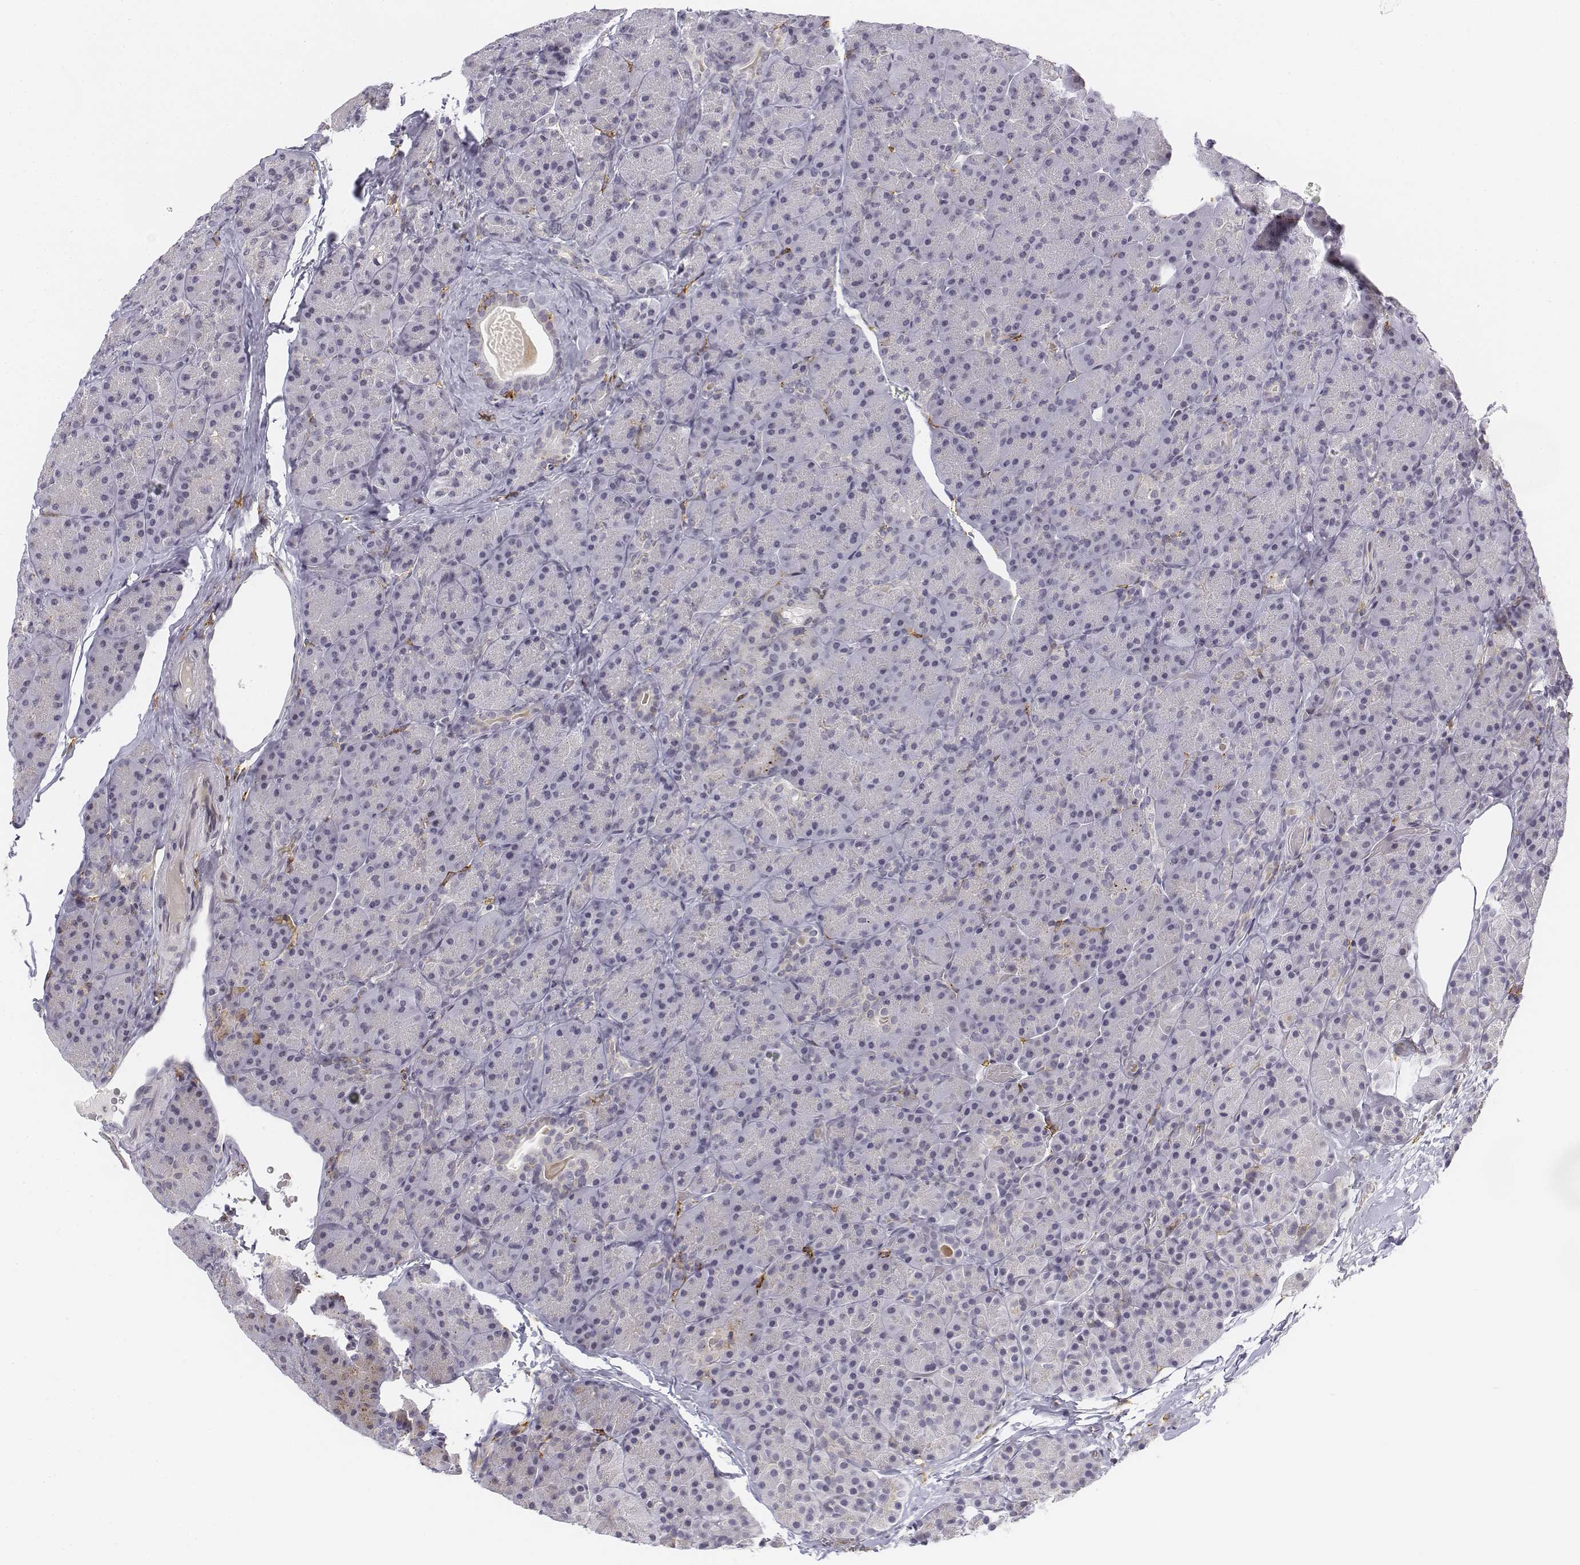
{"staining": {"intensity": "negative", "quantity": "none", "location": "none"}, "tissue": "pancreas", "cell_type": "Exocrine glandular cells", "image_type": "normal", "snomed": [{"axis": "morphology", "description": "Normal tissue, NOS"}, {"axis": "topography", "description": "Pancreas"}], "caption": "IHC of normal human pancreas reveals no staining in exocrine glandular cells.", "gene": "CD14", "patient": {"sex": "male", "age": 57}}